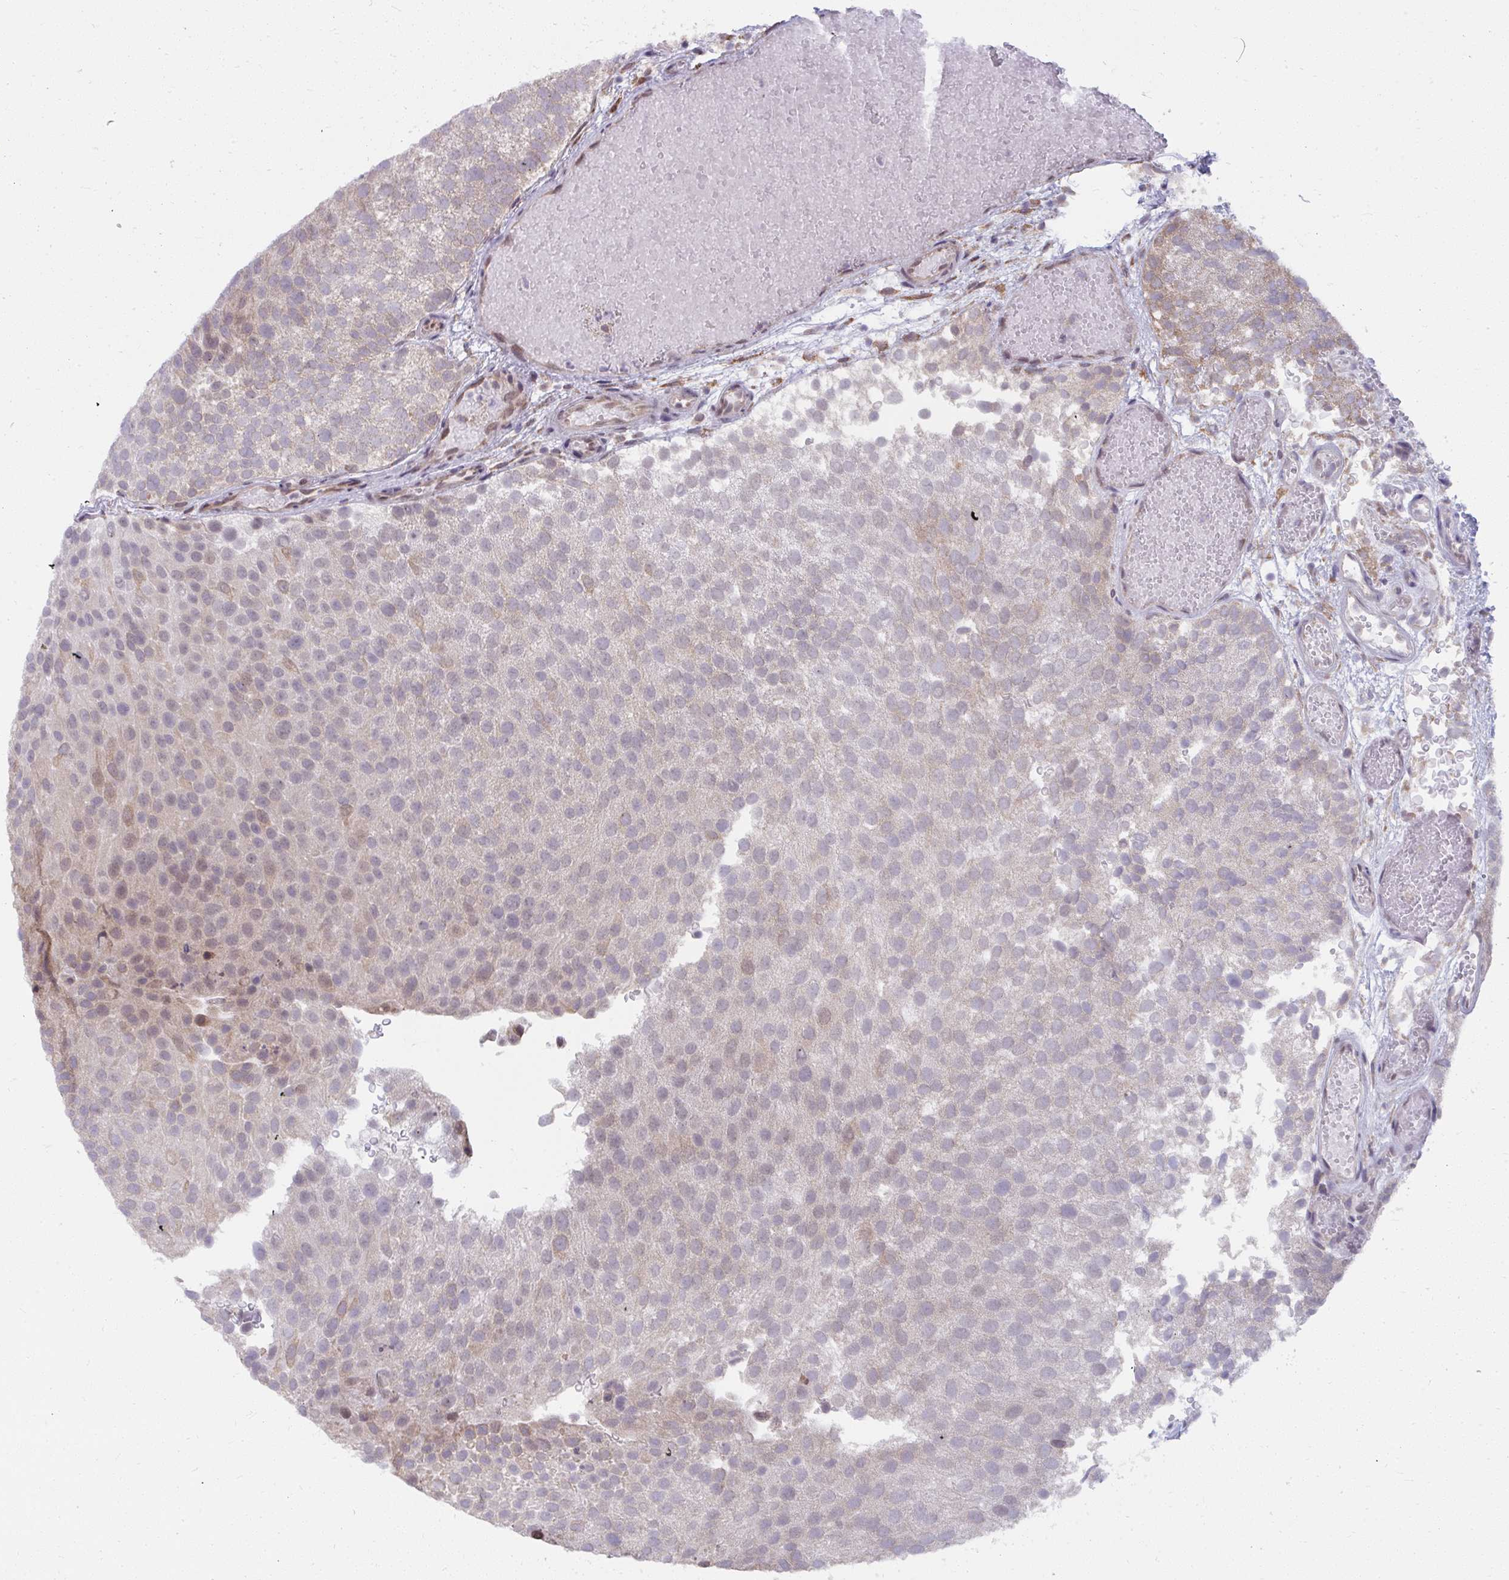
{"staining": {"intensity": "weak", "quantity": "25%-75%", "location": "cytoplasmic/membranous,nuclear"}, "tissue": "urothelial cancer", "cell_type": "Tumor cells", "image_type": "cancer", "snomed": [{"axis": "morphology", "description": "Urothelial carcinoma, Low grade"}, {"axis": "topography", "description": "Urinary bladder"}], "caption": "Immunohistochemistry (IHC) staining of low-grade urothelial carcinoma, which reveals low levels of weak cytoplasmic/membranous and nuclear positivity in about 25%-75% of tumor cells indicating weak cytoplasmic/membranous and nuclear protein expression. The staining was performed using DAB (3,3'-diaminobenzidine) (brown) for protein detection and nuclei were counterstained in hematoxylin (blue).", "gene": "NMNAT1", "patient": {"sex": "male", "age": 78}}